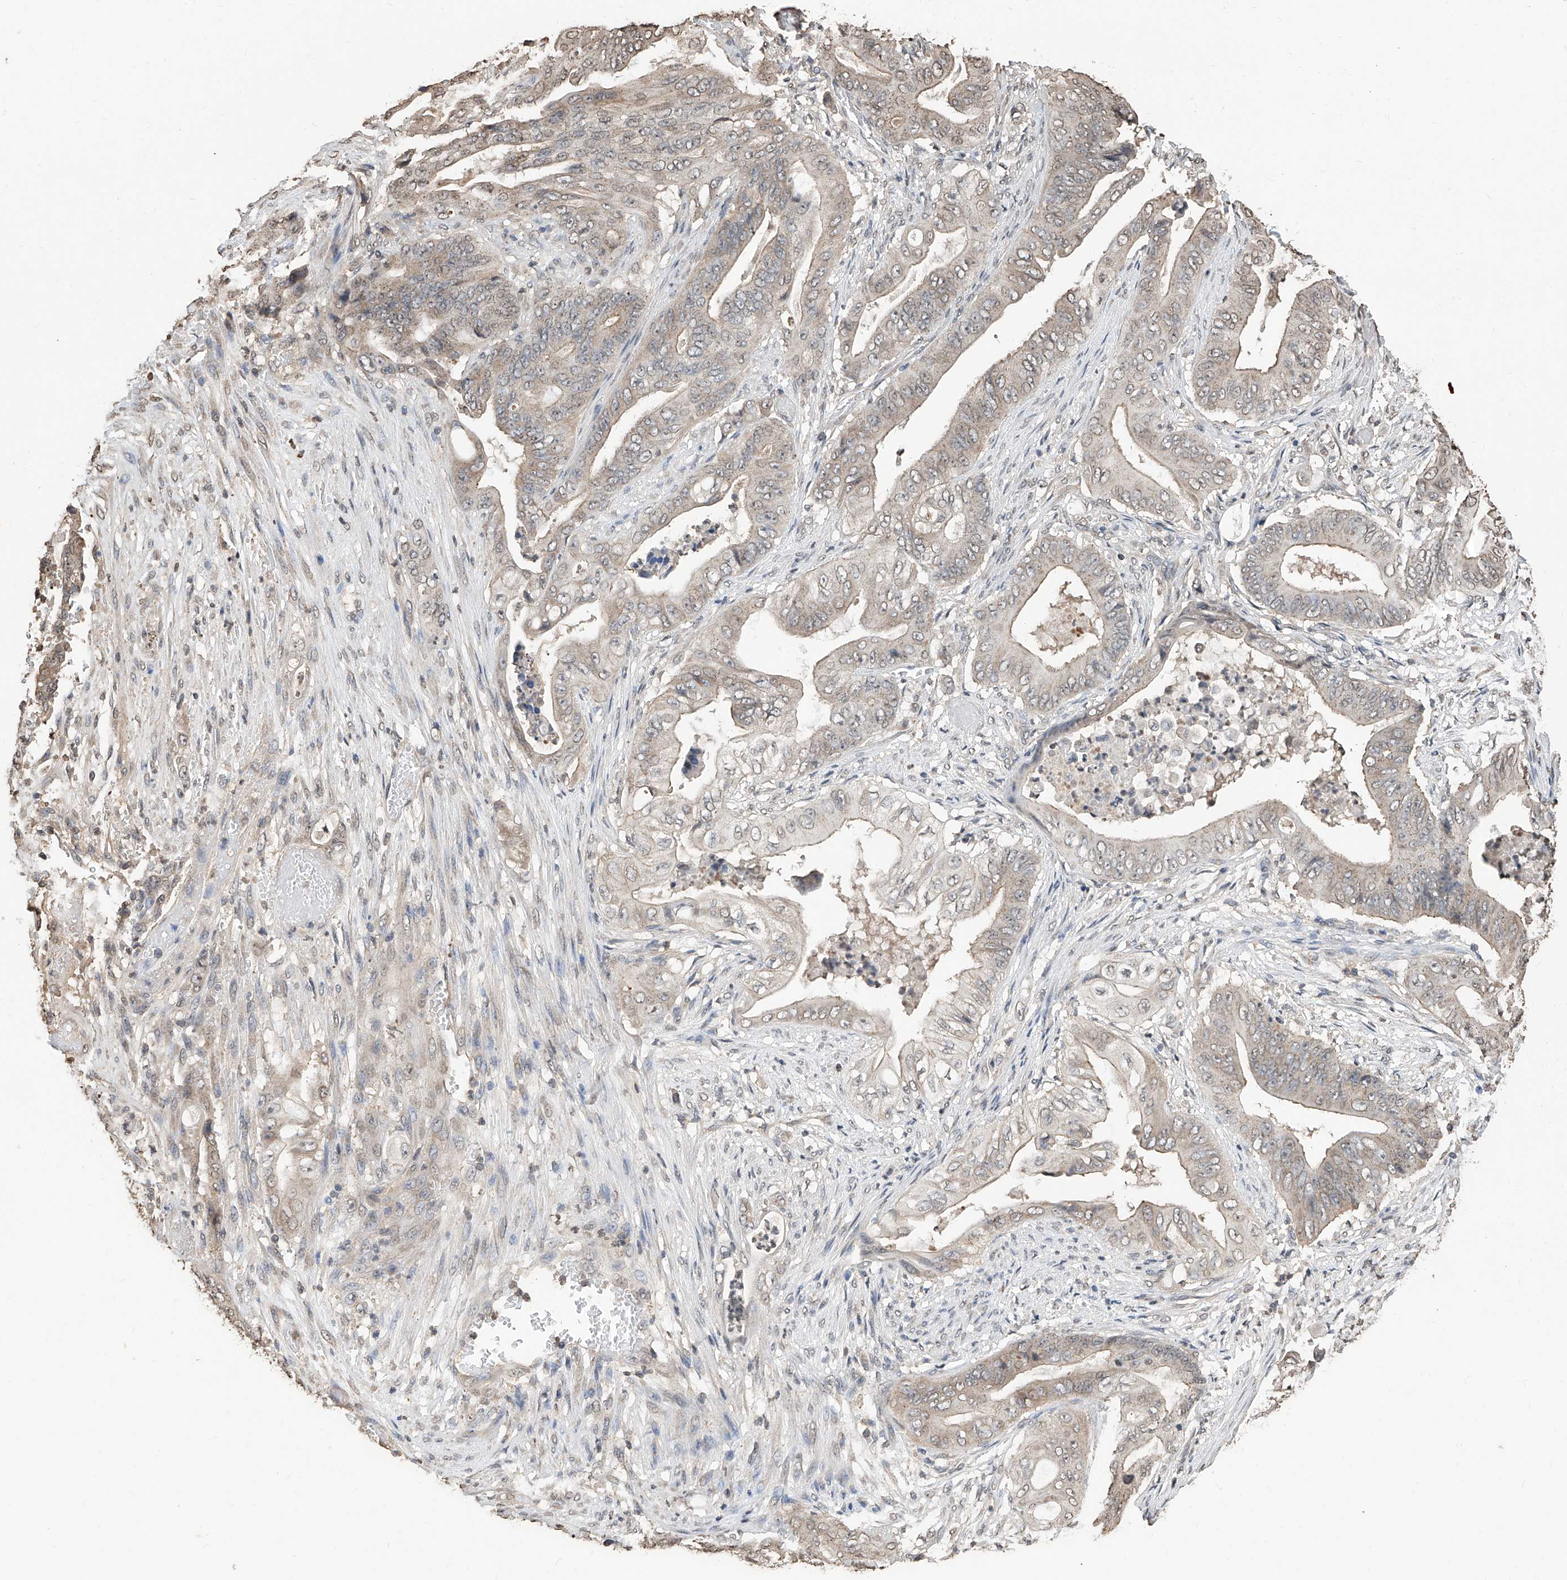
{"staining": {"intensity": "weak", "quantity": "25%-75%", "location": "cytoplasmic/membranous"}, "tissue": "stomach cancer", "cell_type": "Tumor cells", "image_type": "cancer", "snomed": [{"axis": "morphology", "description": "Adenocarcinoma, NOS"}, {"axis": "topography", "description": "Stomach"}], "caption": "This photomicrograph displays immunohistochemistry (IHC) staining of human stomach cancer (adenocarcinoma), with low weak cytoplasmic/membranous expression in approximately 25%-75% of tumor cells.", "gene": "RP9", "patient": {"sex": "female", "age": 73}}